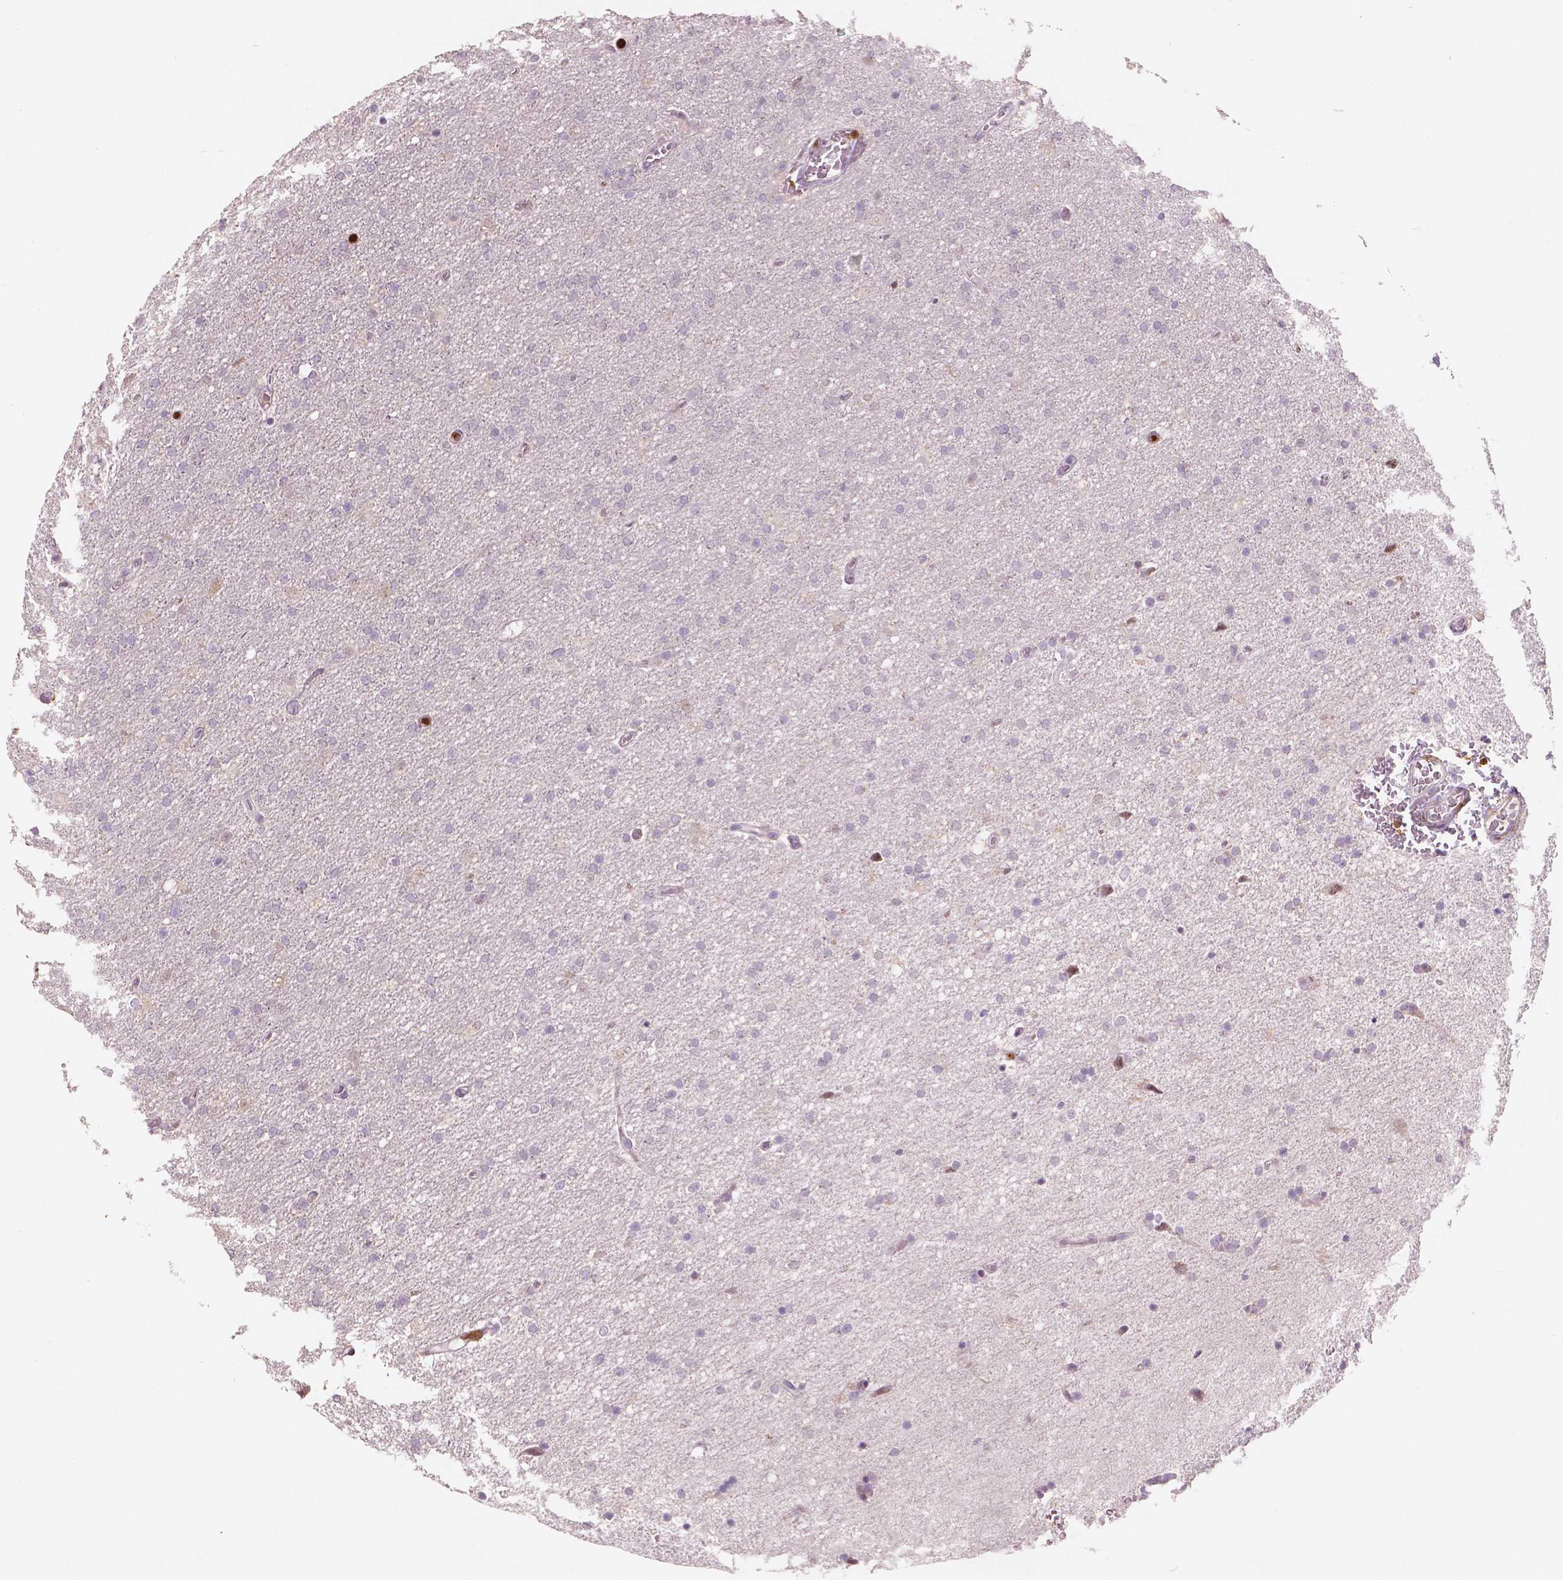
{"staining": {"intensity": "negative", "quantity": "none", "location": "none"}, "tissue": "glioma", "cell_type": "Tumor cells", "image_type": "cancer", "snomed": [{"axis": "morphology", "description": "Glioma, malignant, High grade"}, {"axis": "topography", "description": "Cerebral cortex"}], "caption": "The photomicrograph demonstrates no significant positivity in tumor cells of malignant glioma (high-grade).", "gene": "S100A4", "patient": {"sex": "male", "age": 70}}